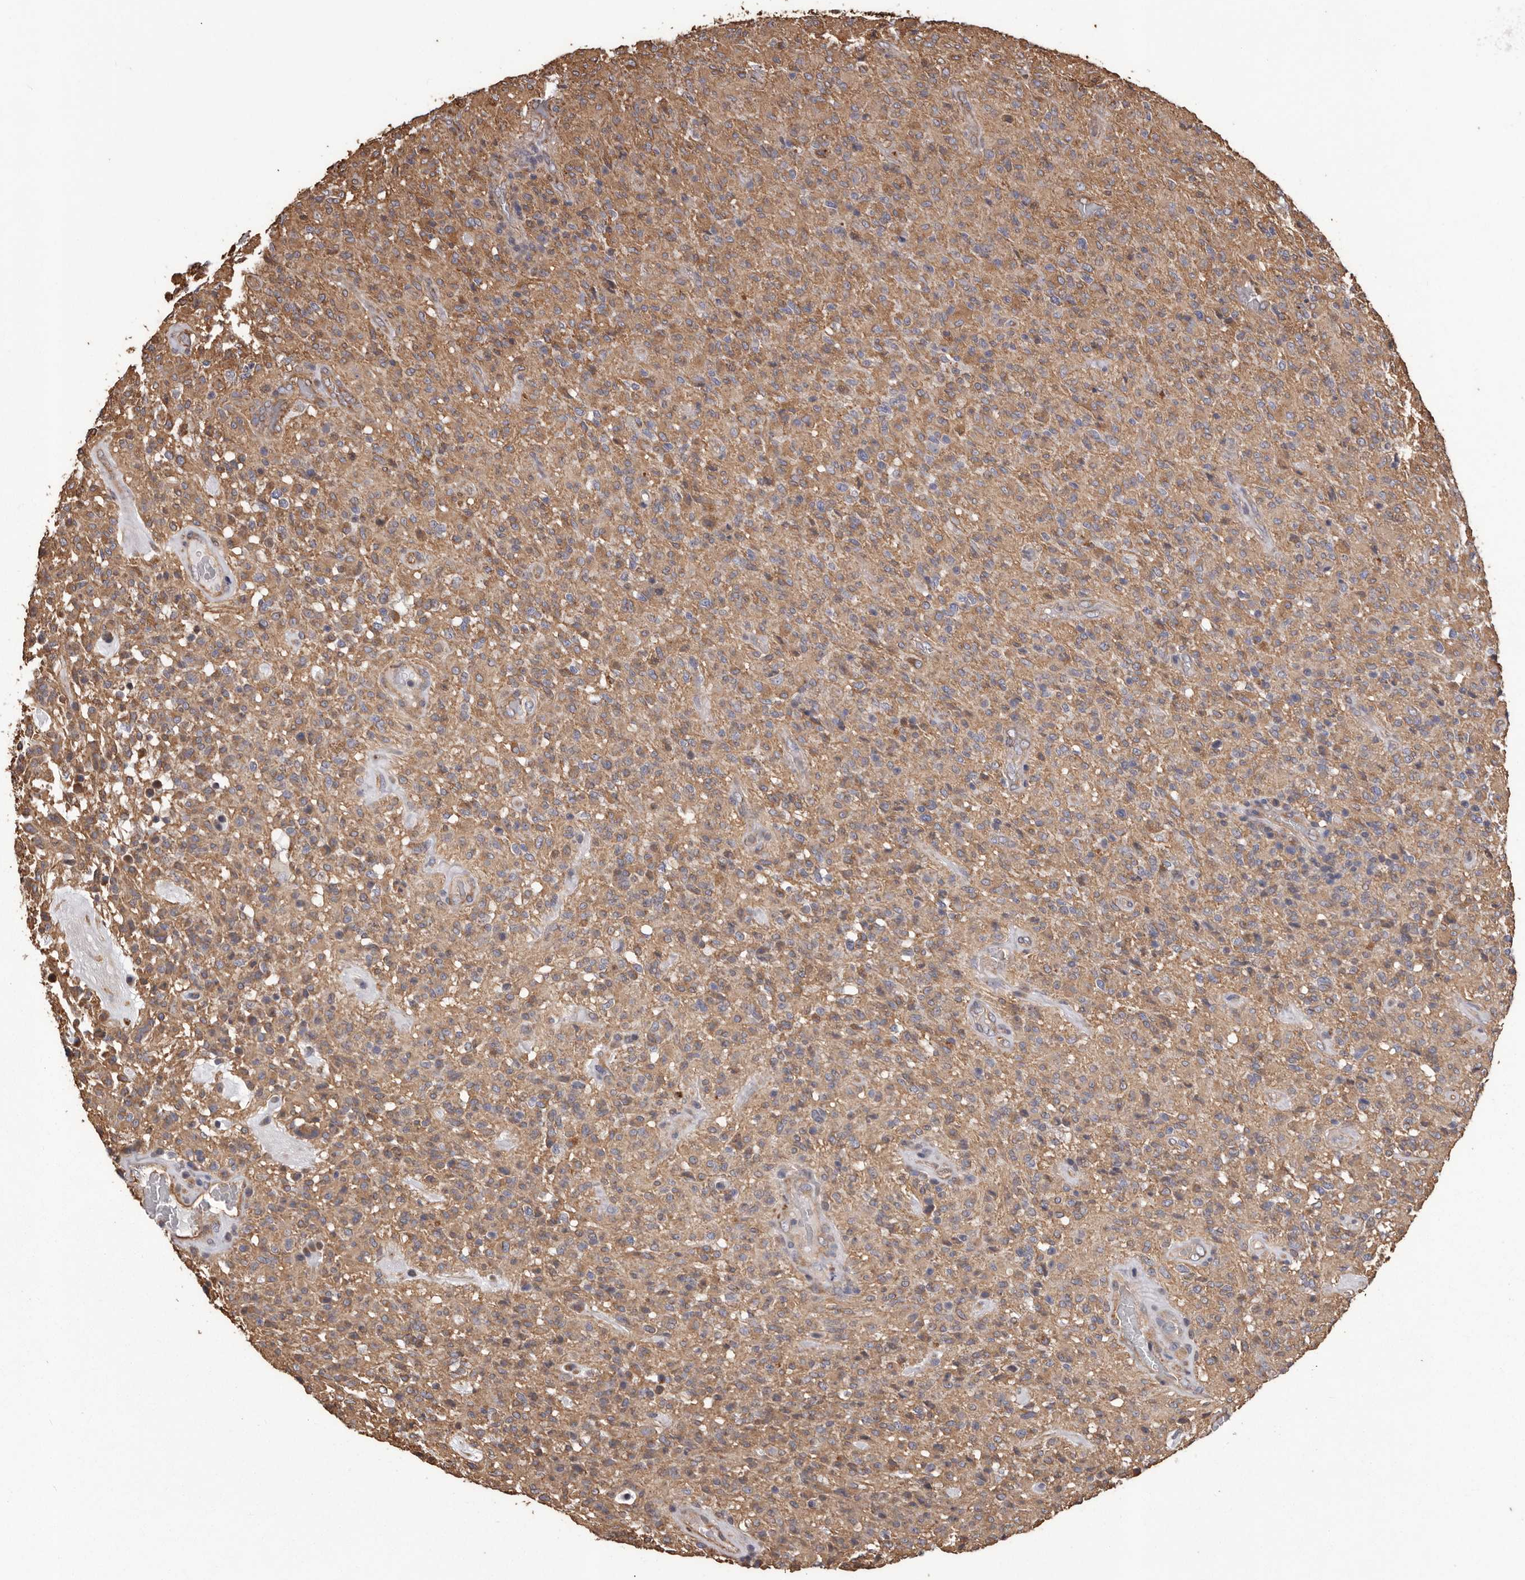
{"staining": {"intensity": "moderate", "quantity": ">75%", "location": "cytoplasmic/membranous"}, "tissue": "glioma", "cell_type": "Tumor cells", "image_type": "cancer", "snomed": [{"axis": "morphology", "description": "Glioma, malignant, High grade"}, {"axis": "topography", "description": "Brain"}], "caption": "Protein expression analysis of human malignant glioma (high-grade) reveals moderate cytoplasmic/membranous staining in approximately >75% of tumor cells.", "gene": "CEP104", "patient": {"sex": "female", "age": 57}}